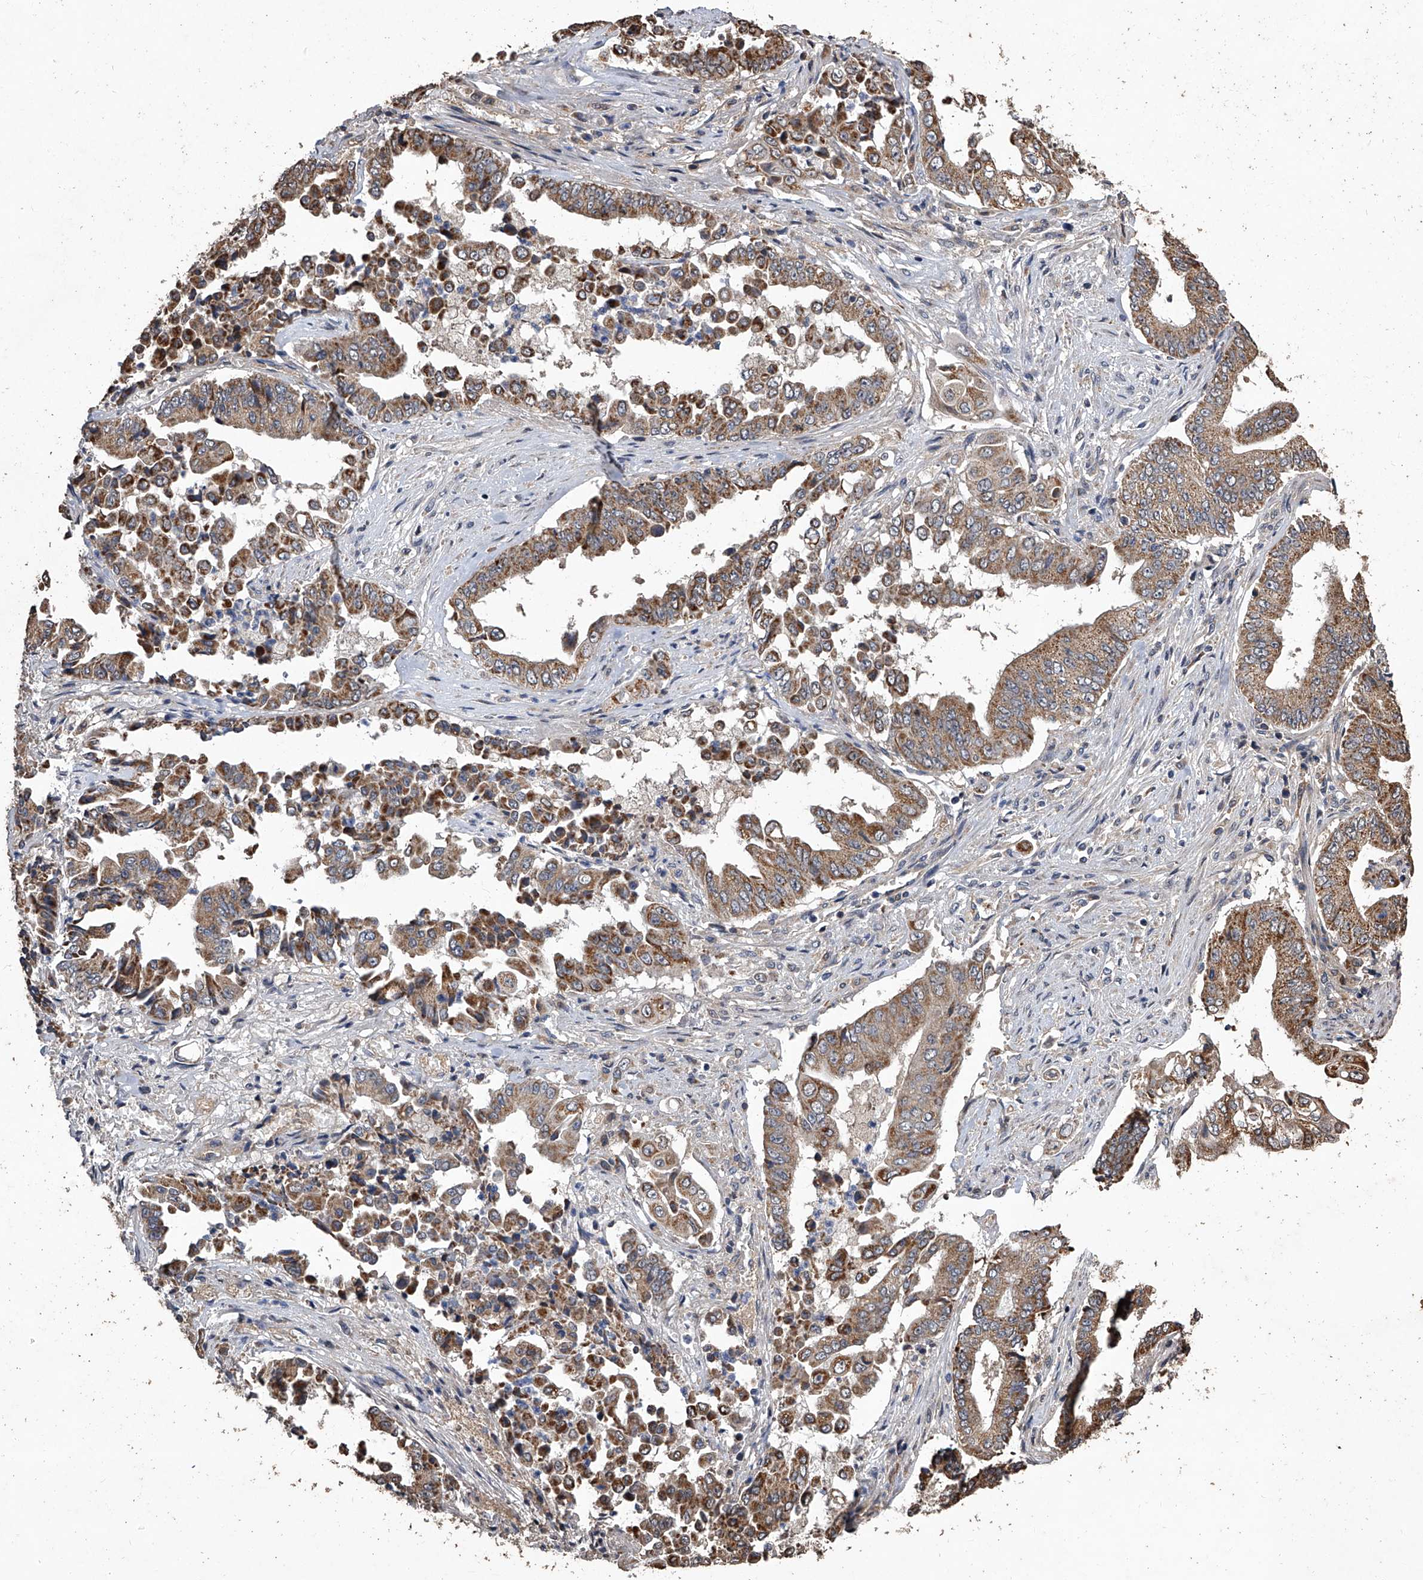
{"staining": {"intensity": "moderate", "quantity": ">75%", "location": "cytoplasmic/membranous"}, "tissue": "pancreatic cancer", "cell_type": "Tumor cells", "image_type": "cancer", "snomed": [{"axis": "morphology", "description": "Adenocarcinoma, NOS"}, {"axis": "topography", "description": "Pancreas"}], "caption": "Immunohistochemistry (DAB) staining of human pancreatic cancer displays moderate cytoplasmic/membranous protein staining in approximately >75% of tumor cells.", "gene": "LTV1", "patient": {"sex": "female", "age": 77}}